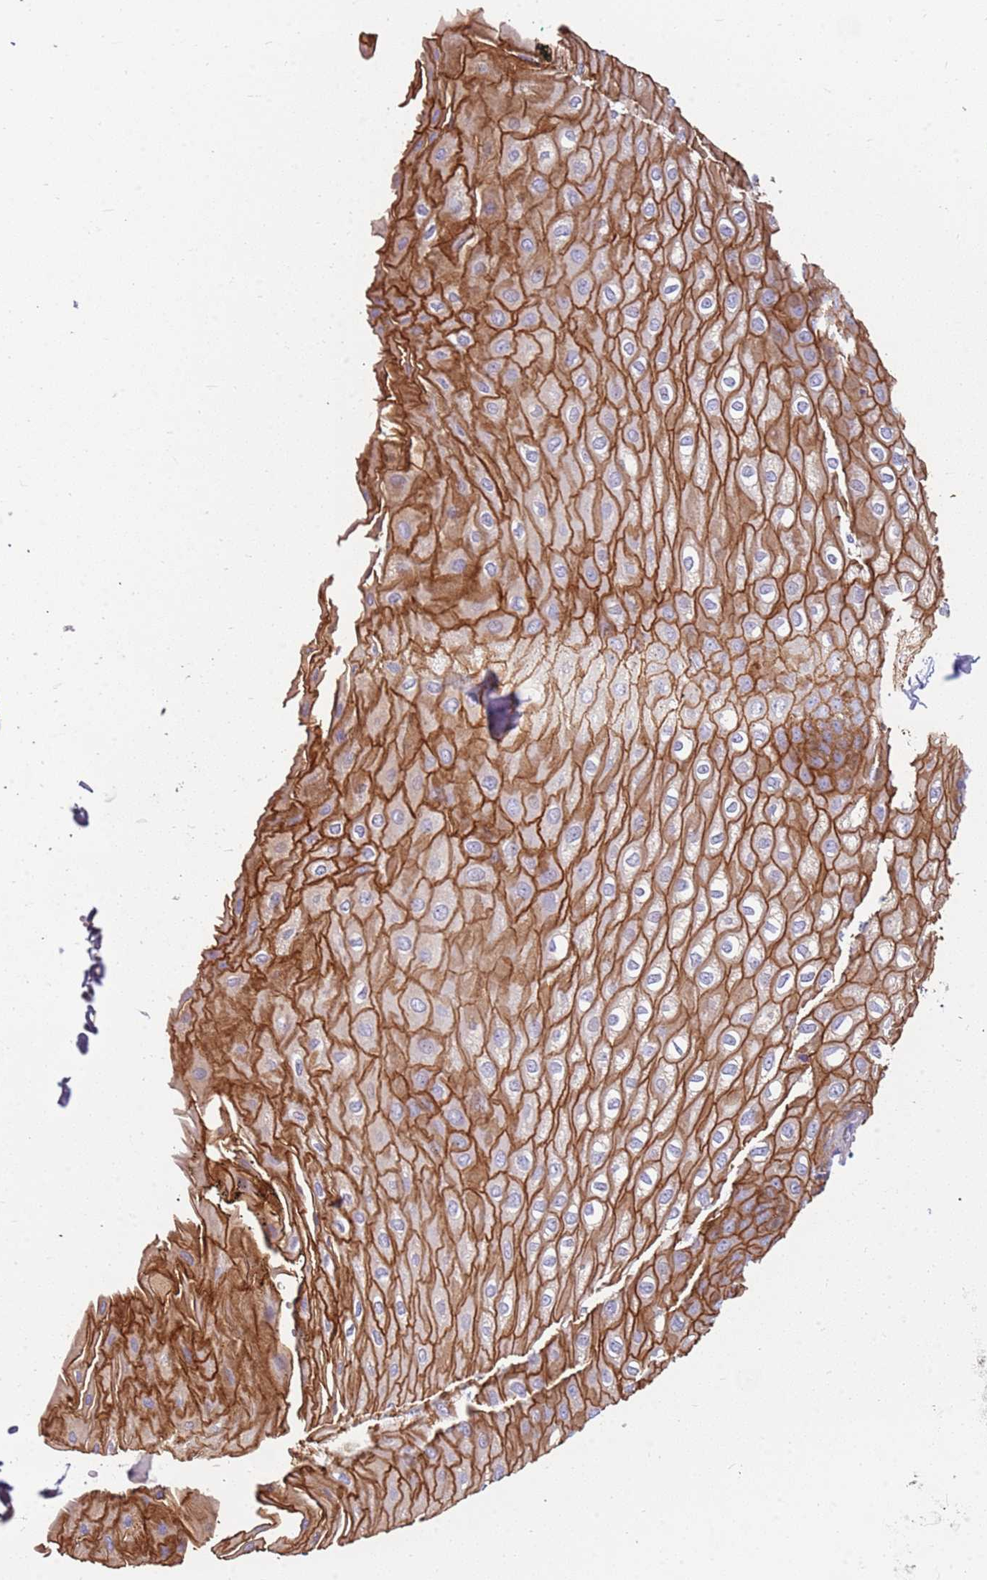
{"staining": {"intensity": "strong", "quantity": ">75%", "location": "cytoplasmic/membranous"}, "tissue": "esophagus", "cell_type": "Squamous epithelial cells", "image_type": "normal", "snomed": [{"axis": "morphology", "description": "Normal tissue, NOS"}, {"axis": "topography", "description": "Esophagus"}], "caption": "Immunohistochemistry (IHC) of benign esophagus displays high levels of strong cytoplasmic/membranous positivity in about >75% of squamous epithelial cells.", "gene": "RHCG", "patient": {"sex": "male", "age": 60}}